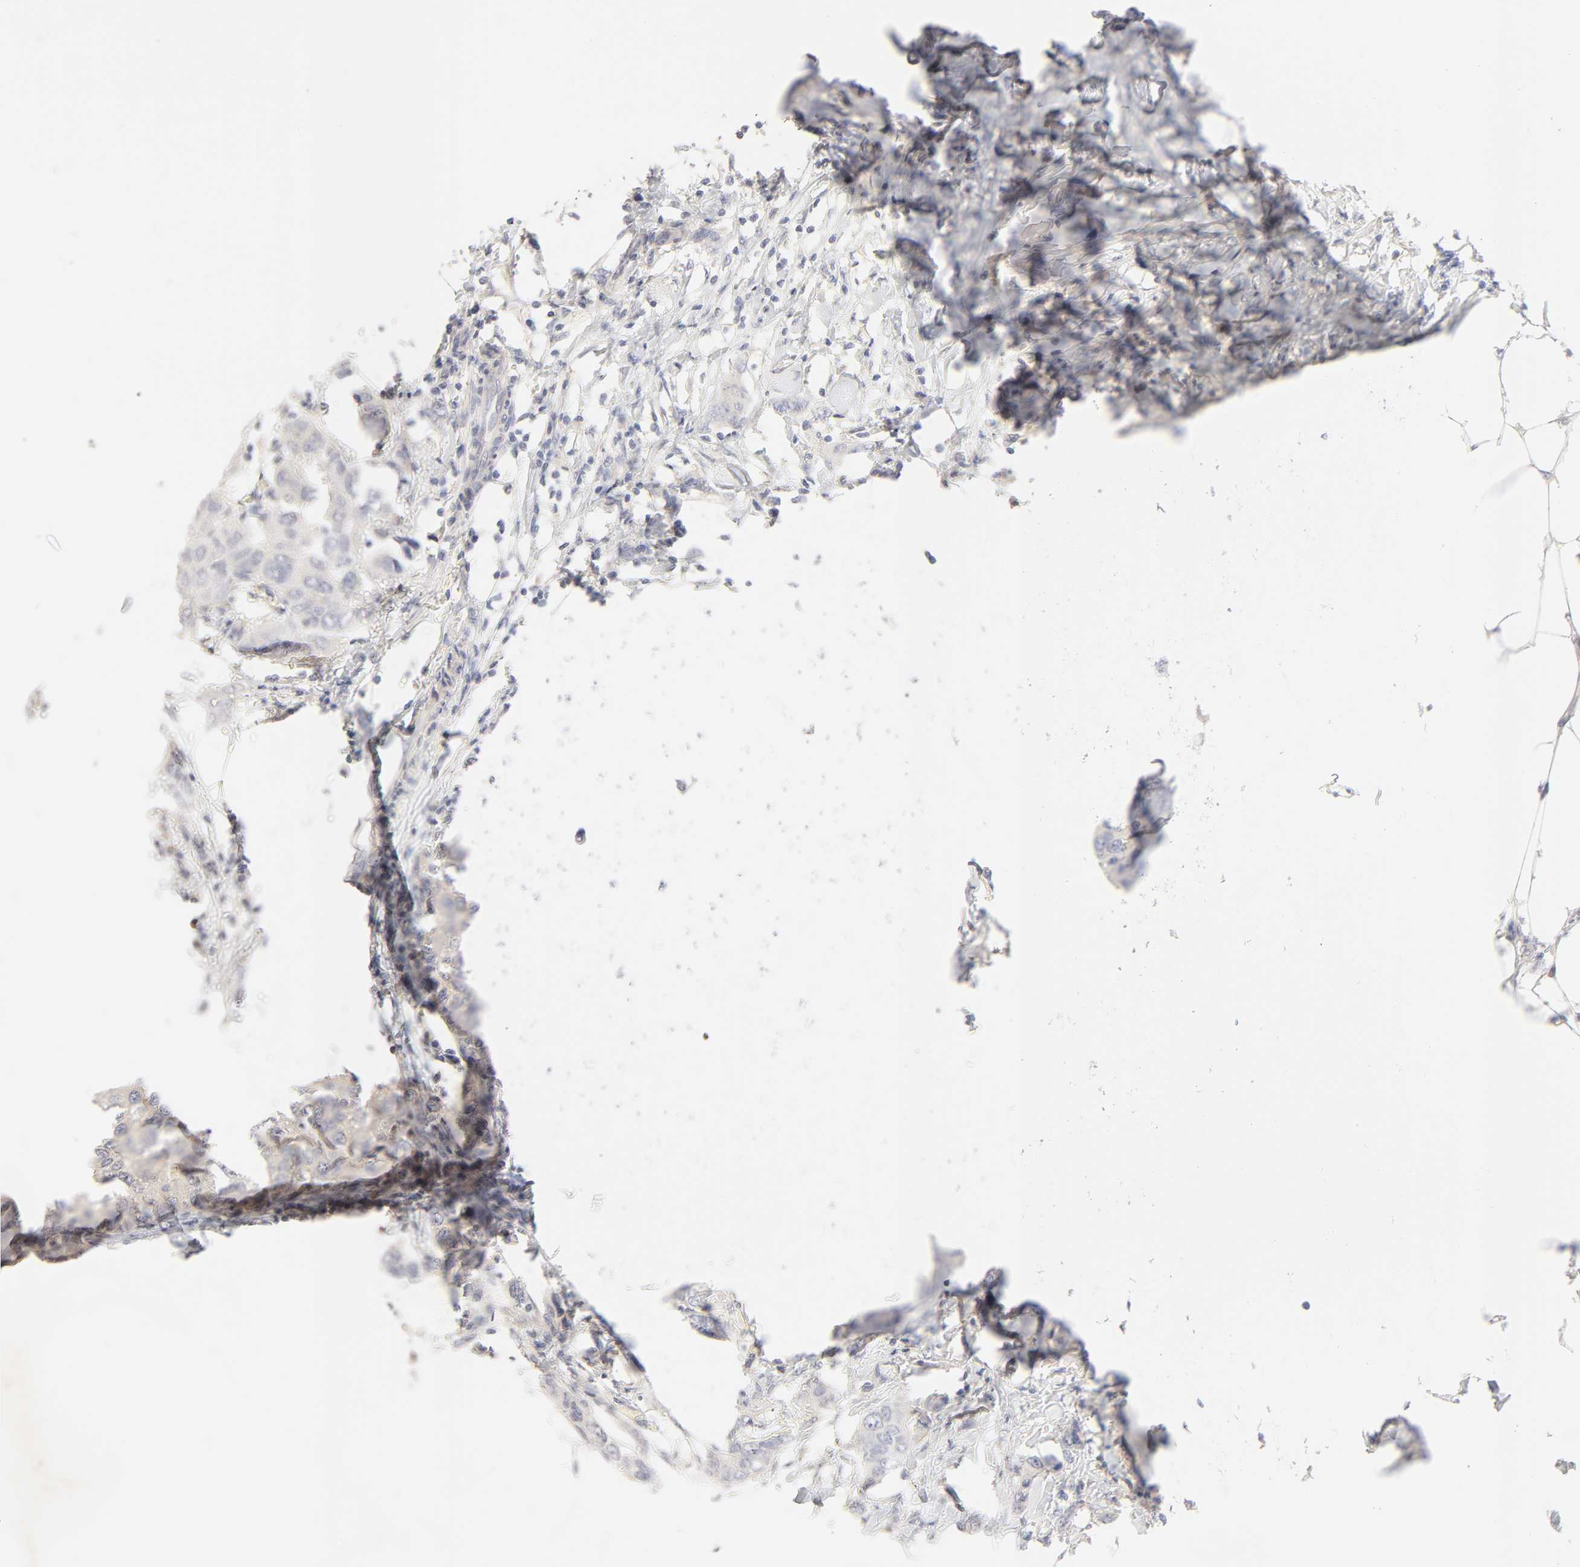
{"staining": {"intensity": "negative", "quantity": "none", "location": "none"}, "tissue": "breast cancer", "cell_type": "Tumor cells", "image_type": "cancer", "snomed": [{"axis": "morphology", "description": "Duct carcinoma"}, {"axis": "topography", "description": "Breast"}], "caption": "This is an immunohistochemistry image of human breast cancer. There is no positivity in tumor cells.", "gene": "CYP4B1", "patient": {"sex": "female", "age": 50}}